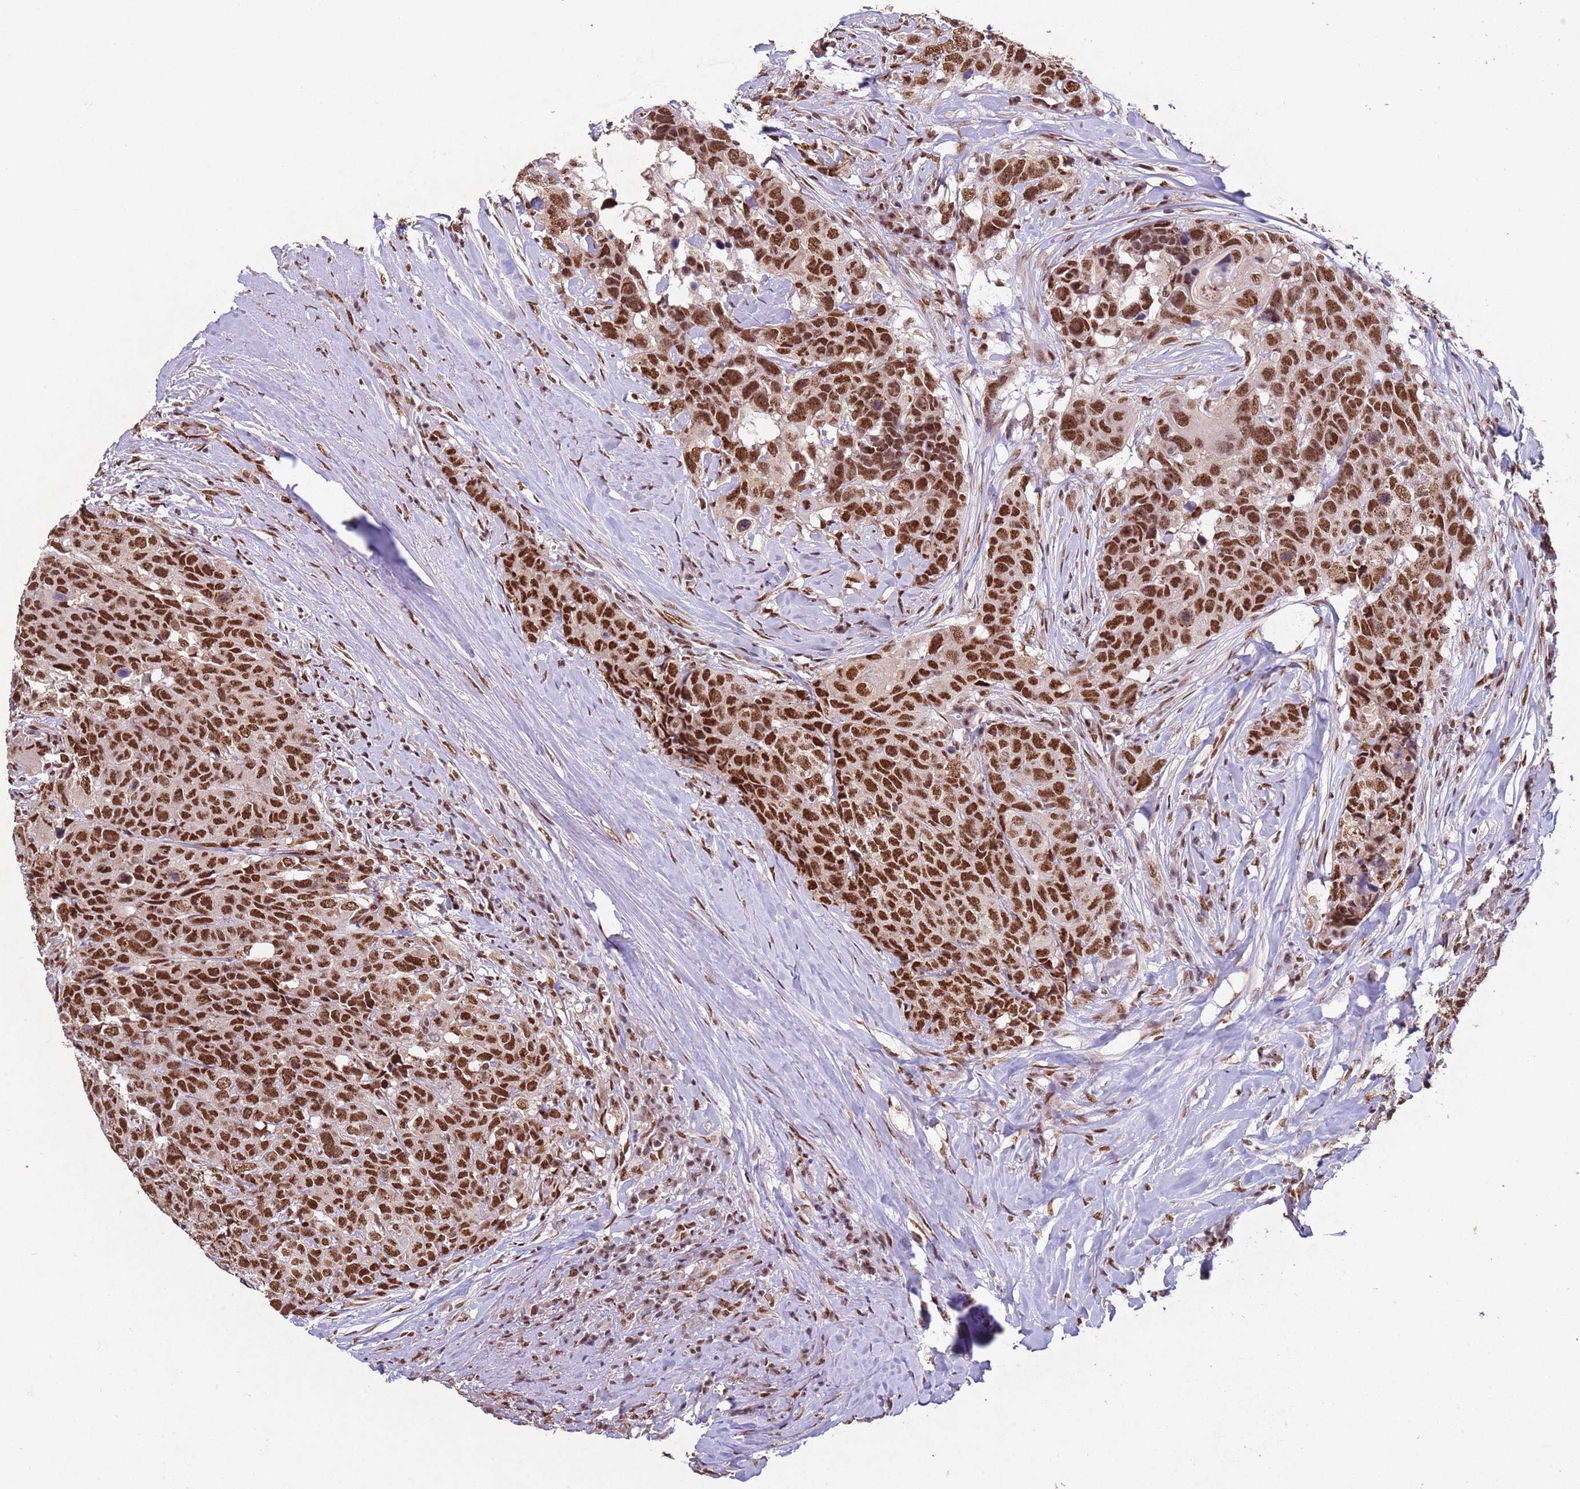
{"staining": {"intensity": "strong", "quantity": ">75%", "location": "nuclear"}, "tissue": "head and neck cancer", "cell_type": "Tumor cells", "image_type": "cancer", "snomed": [{"axis": "morphology", "description": "Squamous cell carcinoma, NOS"}, {"axis": "topography", "description": "Head-Neck"}], "caption": "Human squamous cell carcinoma (head and neck) stained for a protein (brown) exhibits strong nuclear positive expression in approximately >75% of tumor cells.", "gene": "ESF1", "patient": {"sex": "male", "age": 66}}